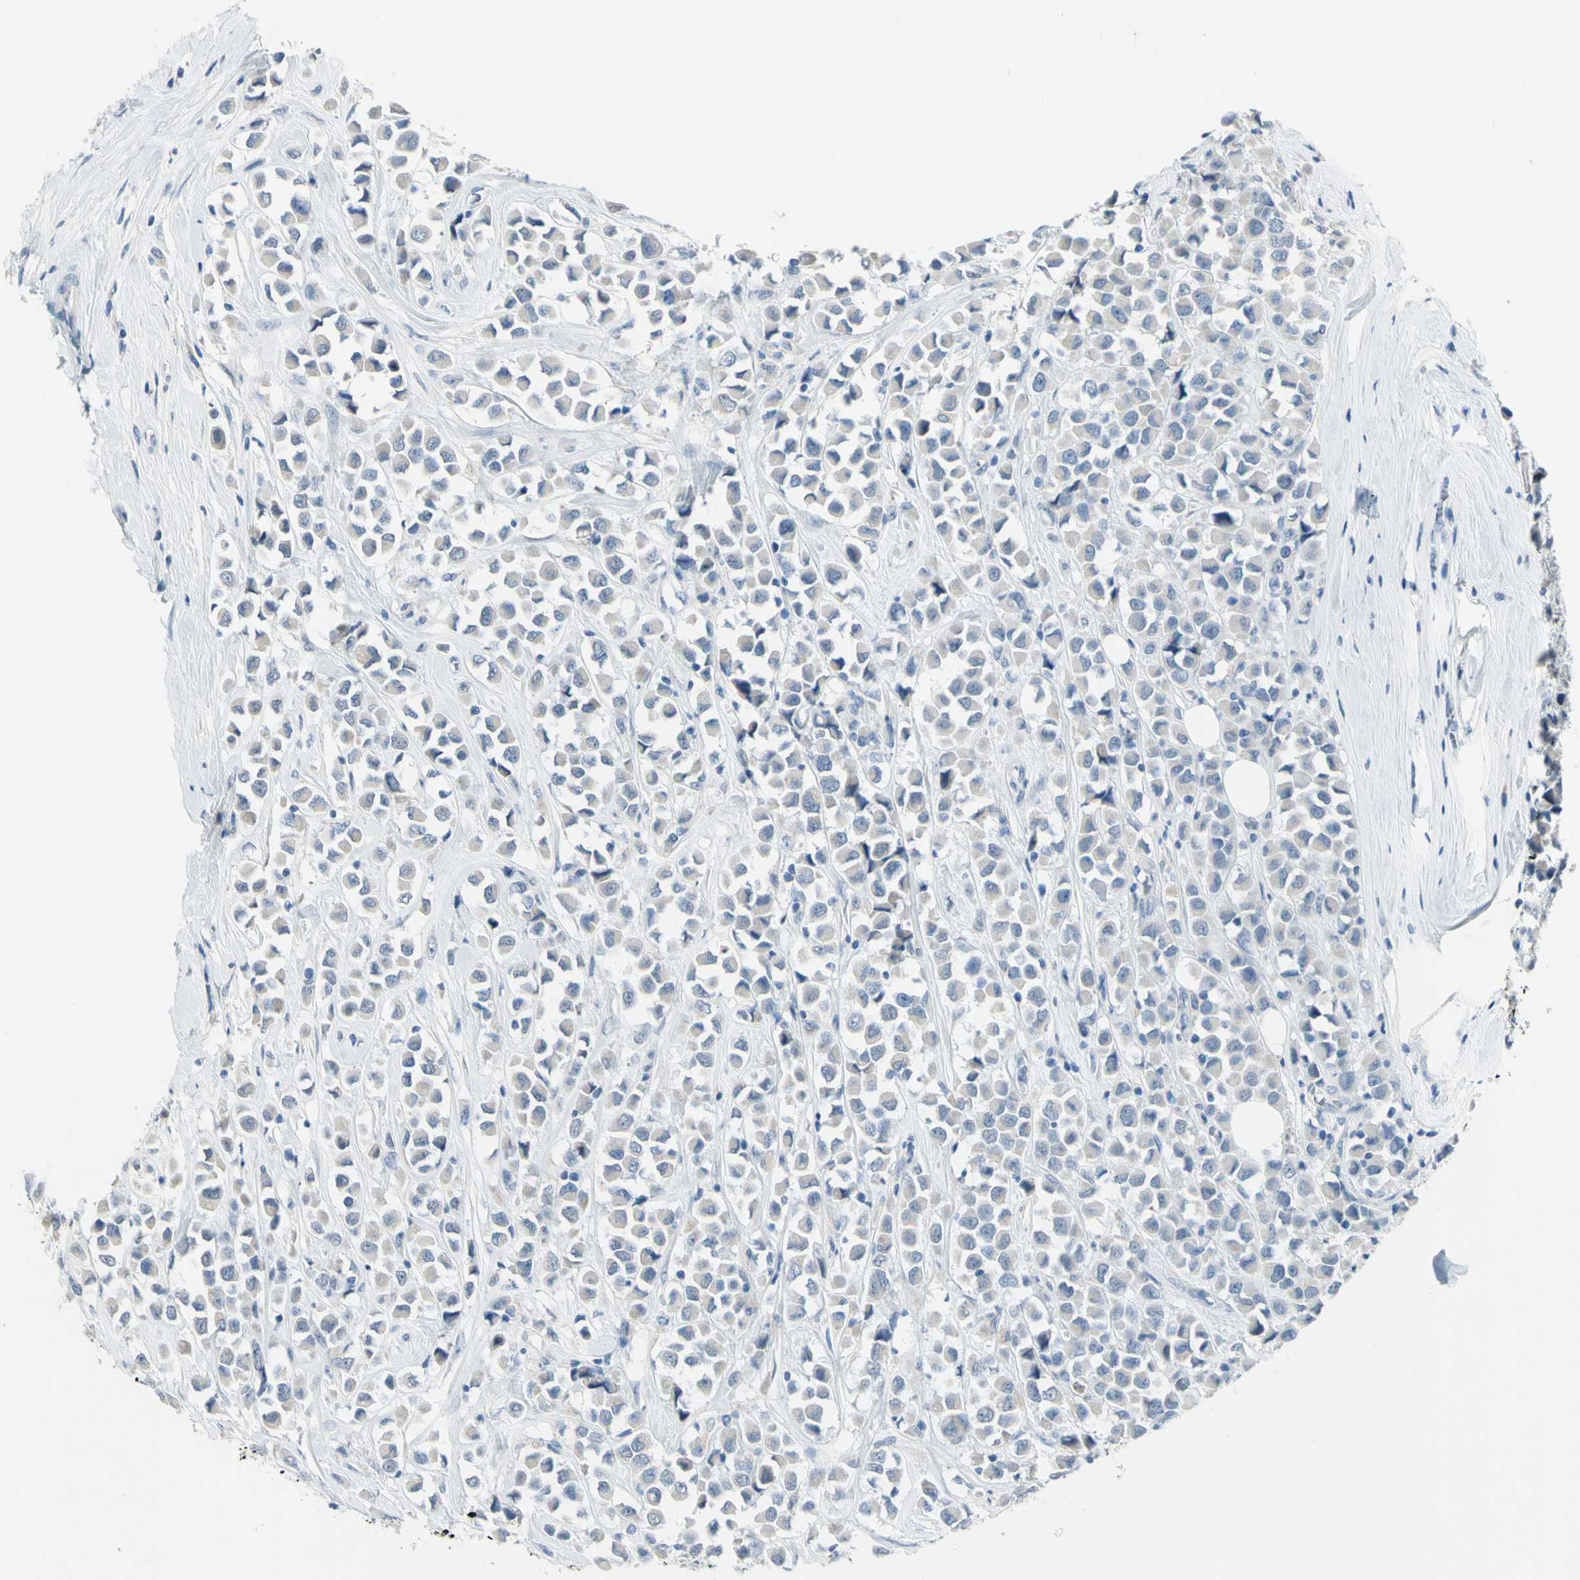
{"staining": {"intensity": "negative", "quantity": "none", "location": "none"}, "tissue": "breast cancer", "cell_type": "Tumor cells", "image_type": "cancer", "snomed": [{"axis": "morphology", "description": "Duct carcinoma"}, {"axis": "topography", "description": "Breast"}], "caption": "The micrograph displays no staining of tumor cells in breast cancer (infiltrating ductal carcinoma). Nuclei are stained in blue.", "gene": "ZNF557", "patient": {"sex": "female", "age": 61}}